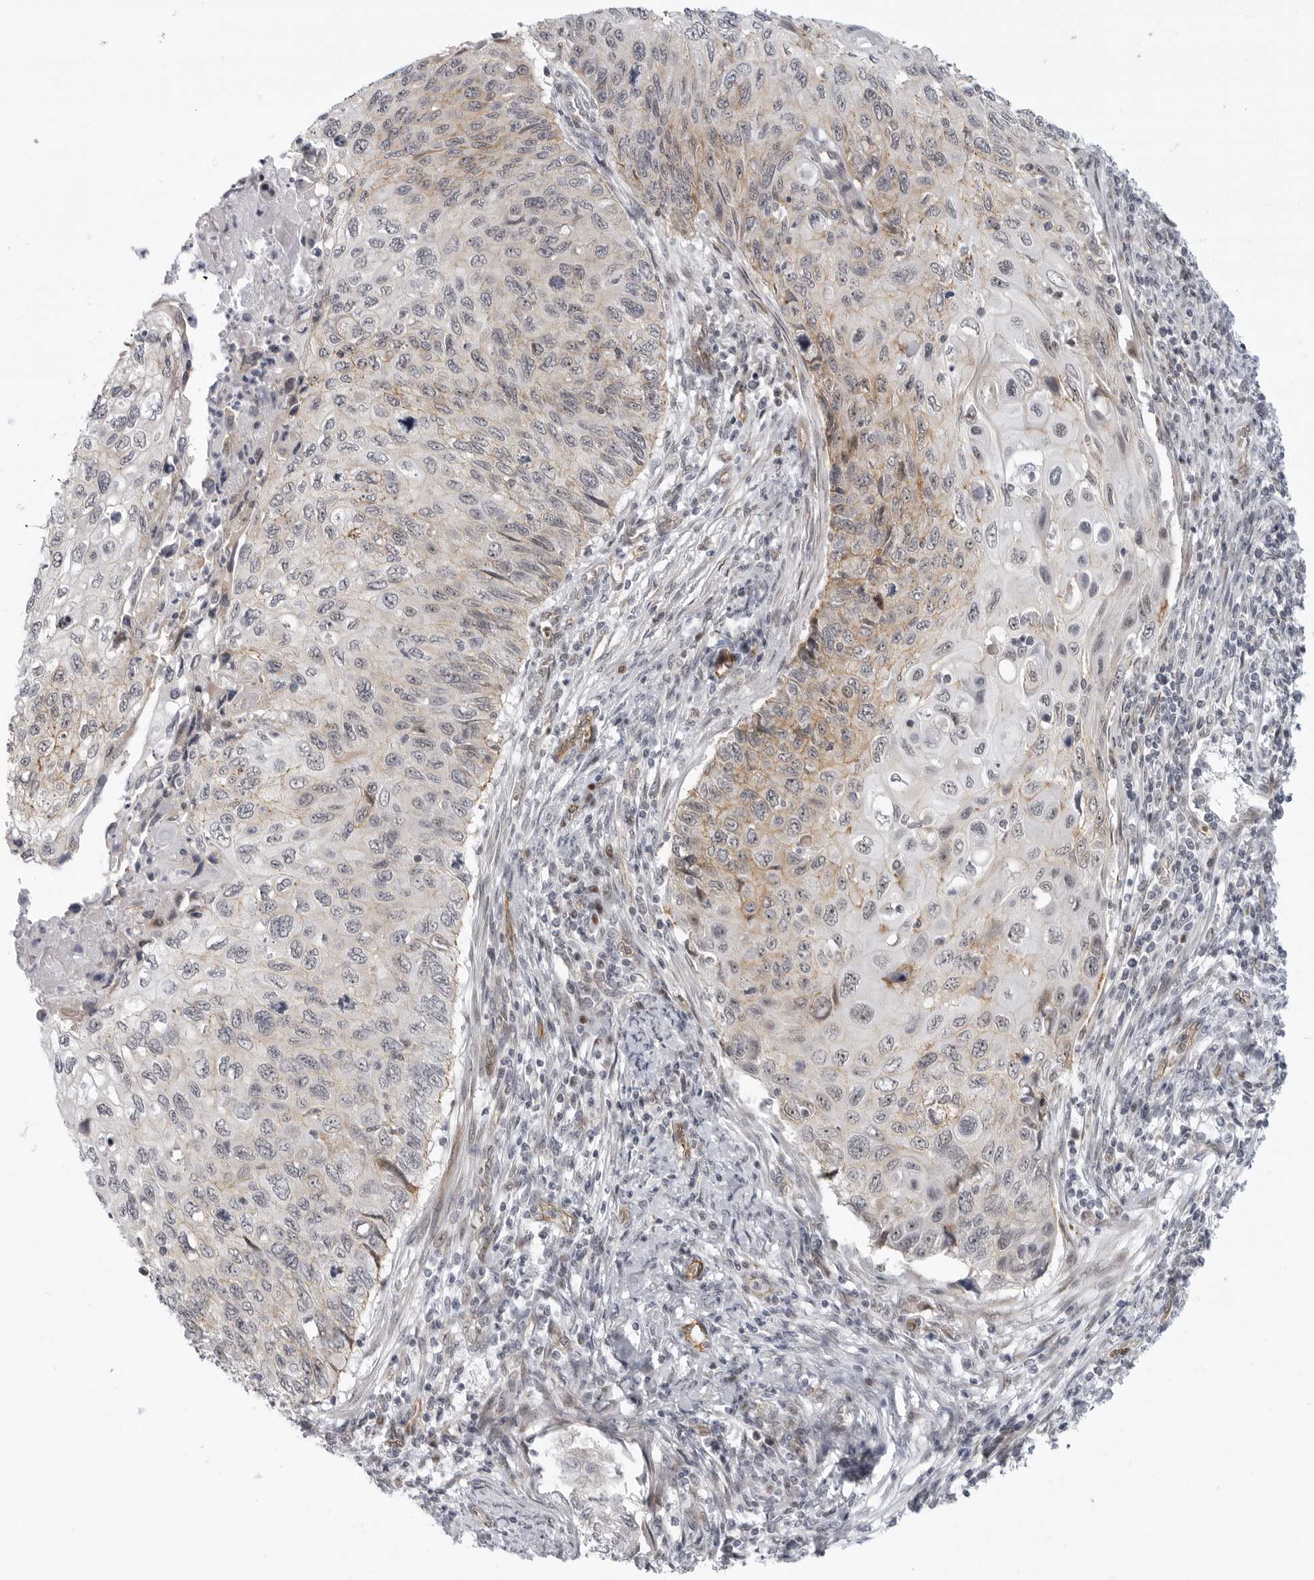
{"staining": {"intensity": "weak", "quantity": "<25%", "location": "cytoplasmic/membranous"}, "tissue": "cervical cancer", "cell_type": "Tumor cells", "image_type": "cancer", "snomed": [{"axis": "morphology", "description": "Squamous cell carcinoma, NOS"}, {"axis": "topography", "description": "Cervix"}], "caption": "This is an IHC micrograph of cervical cancer. There is no staining in tumor cells.", "gene": "CEP295NL", "patient": {"sex": "female", "age": 70}}